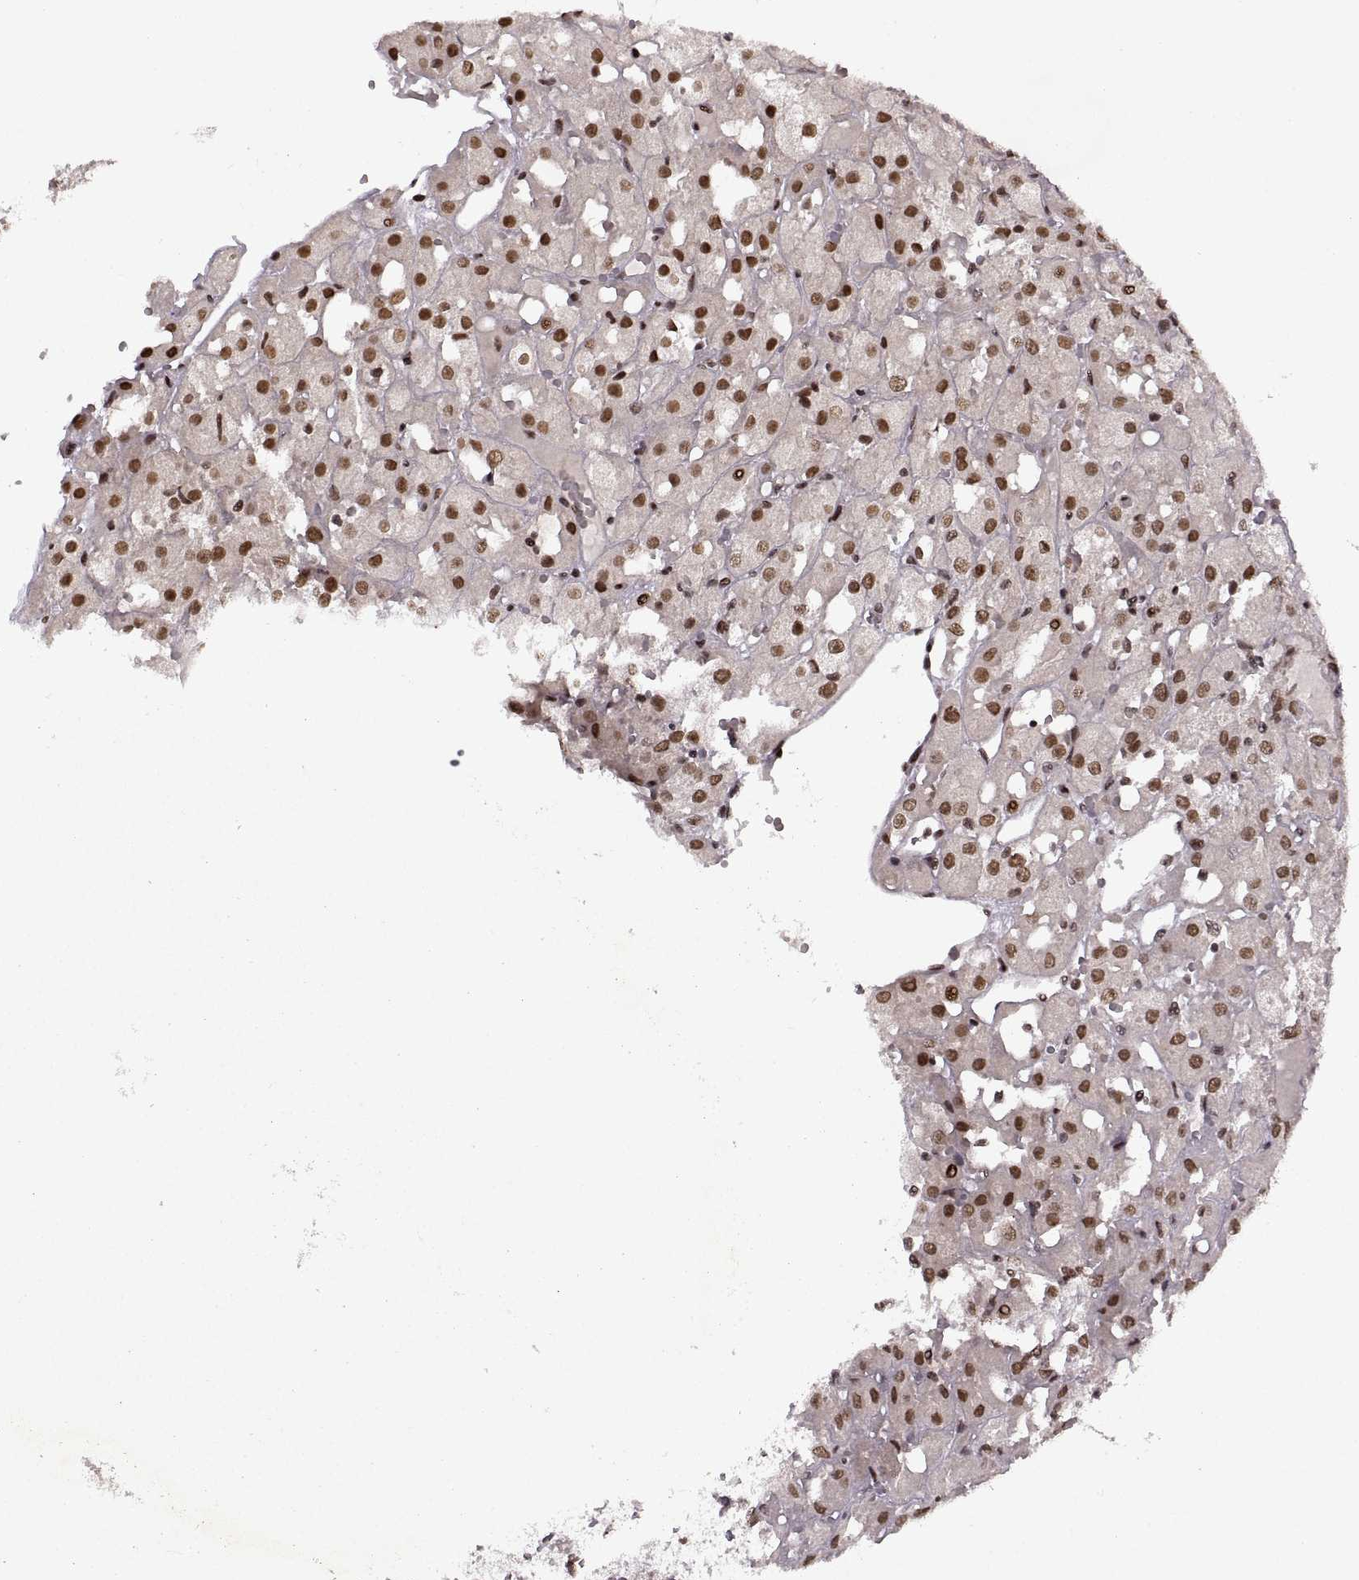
{"staining": {"intensity": "strong", "quantity": ">75%", "location": "nuclear"}, "tissue": "renal cancer", "cell_type": "Tumor cells", "image_type": "cancer", "snomed": [{"axis": "morphology", "description": "Adenocarcinoma, NOS"}, {"axis": "topography", "description": "Kidney"}], "caption": "Tumor cells reveal high levels of strong nuclear expression in about >75% of cells in human adenocarcinoma (renal).", "gene": "MT1E", "patient": {"sex": "male", "age": 72}}